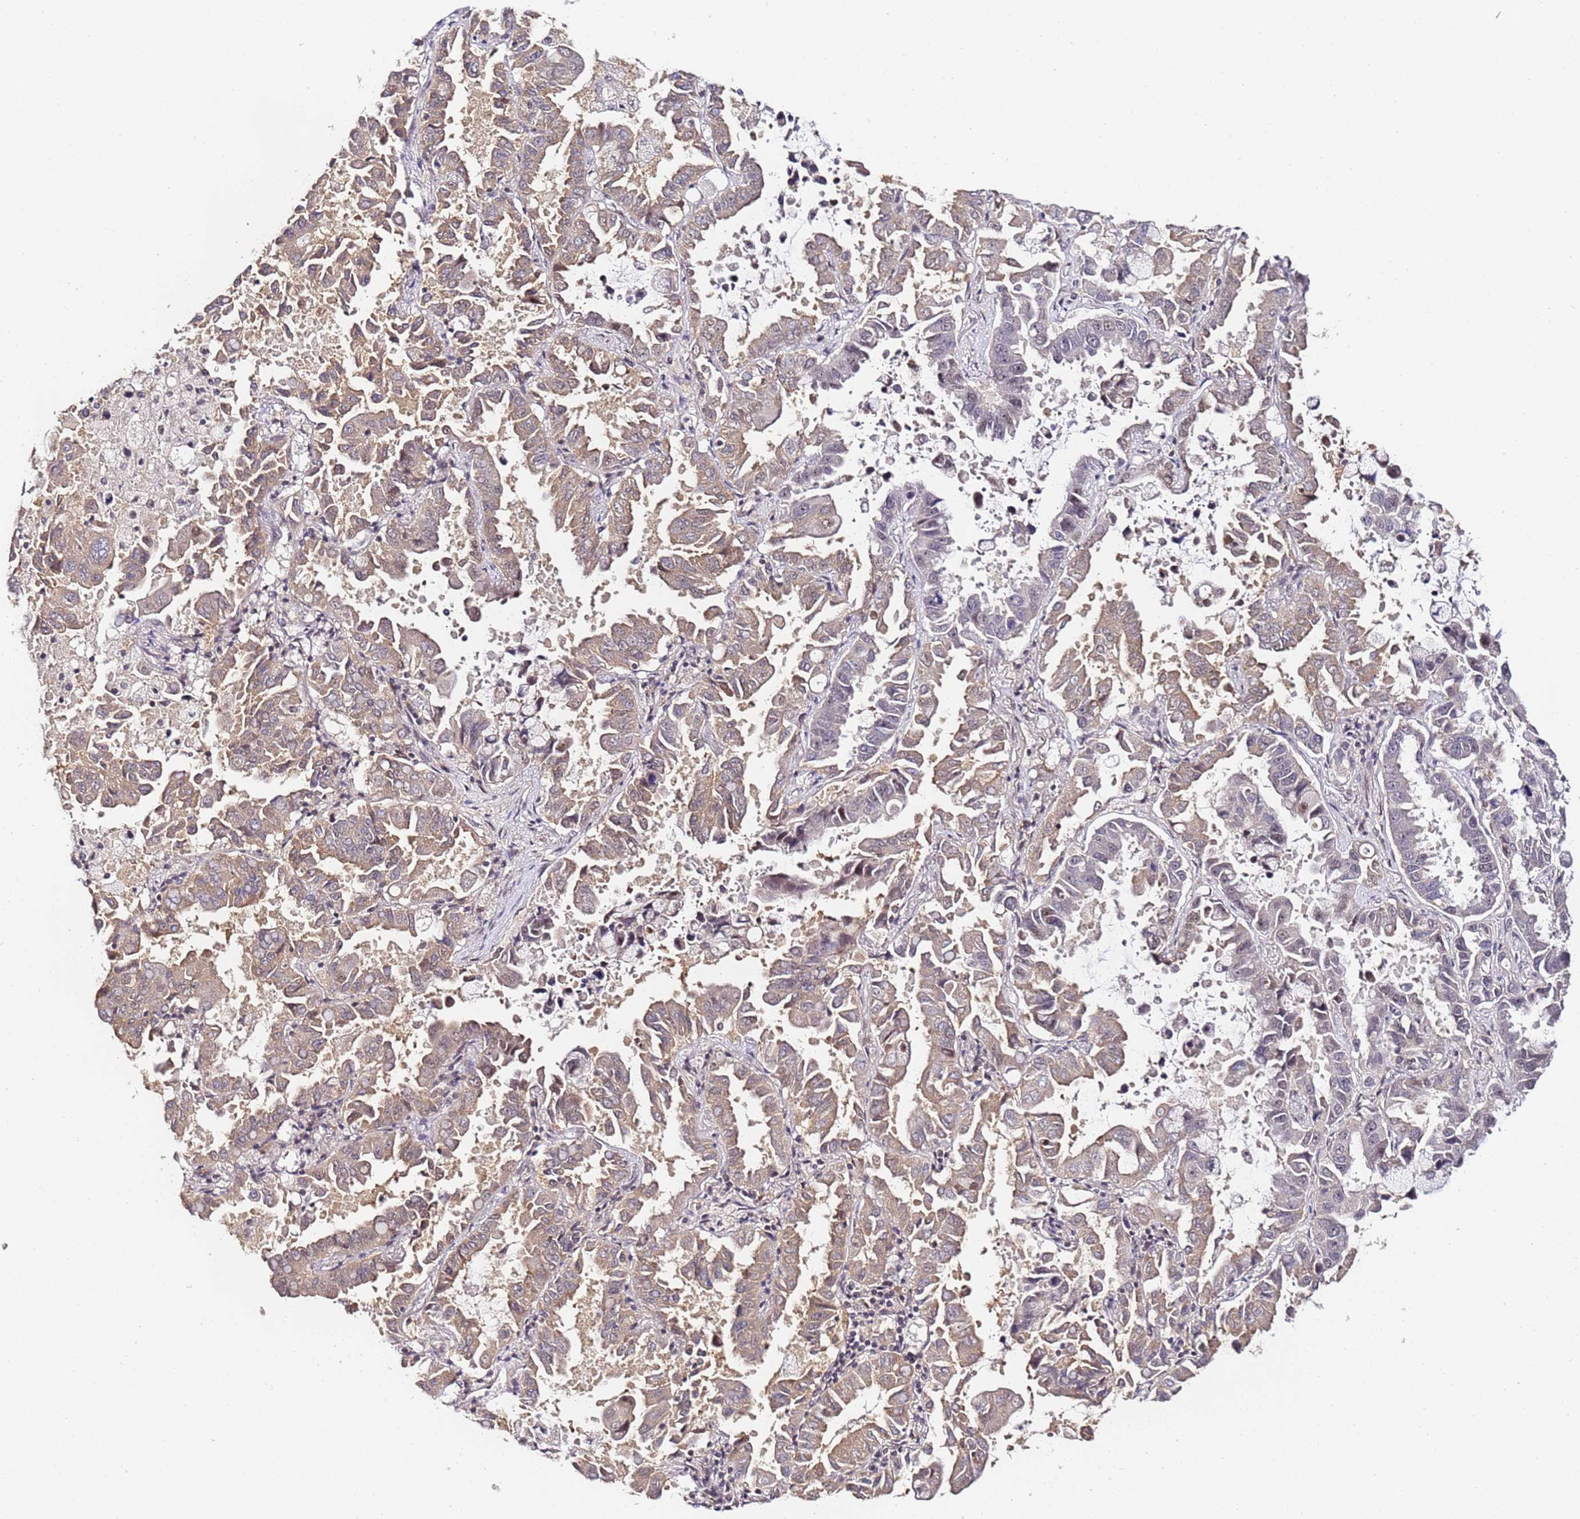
{"staining": {"intensity": "weak", "quantity": "25%-75%", "location": "cytoplasmic/membranous,nuclear"}, "tissue": "lung cancer", "cell_type": "Tumor cells", "image_type": "cancer", "snomed": [{"axis": "morphology", "description": "Adenocarcinoma, NOS"}, {"axis": "topography", "description": "Lung"}], "caption": "Immunohistochemical staining of human lung cancer (adenocarcinoma) shows weak cytoplasmic/membranous and nuclear protein positivity in about 25%-75% of tumor cells. The staining was performed using DAB, with brown indicating positive protein expression. Nuclei are stained blue with hematoxylin.", "gene": "LSM3", "patient": {"sex": "male", "age": 64}}